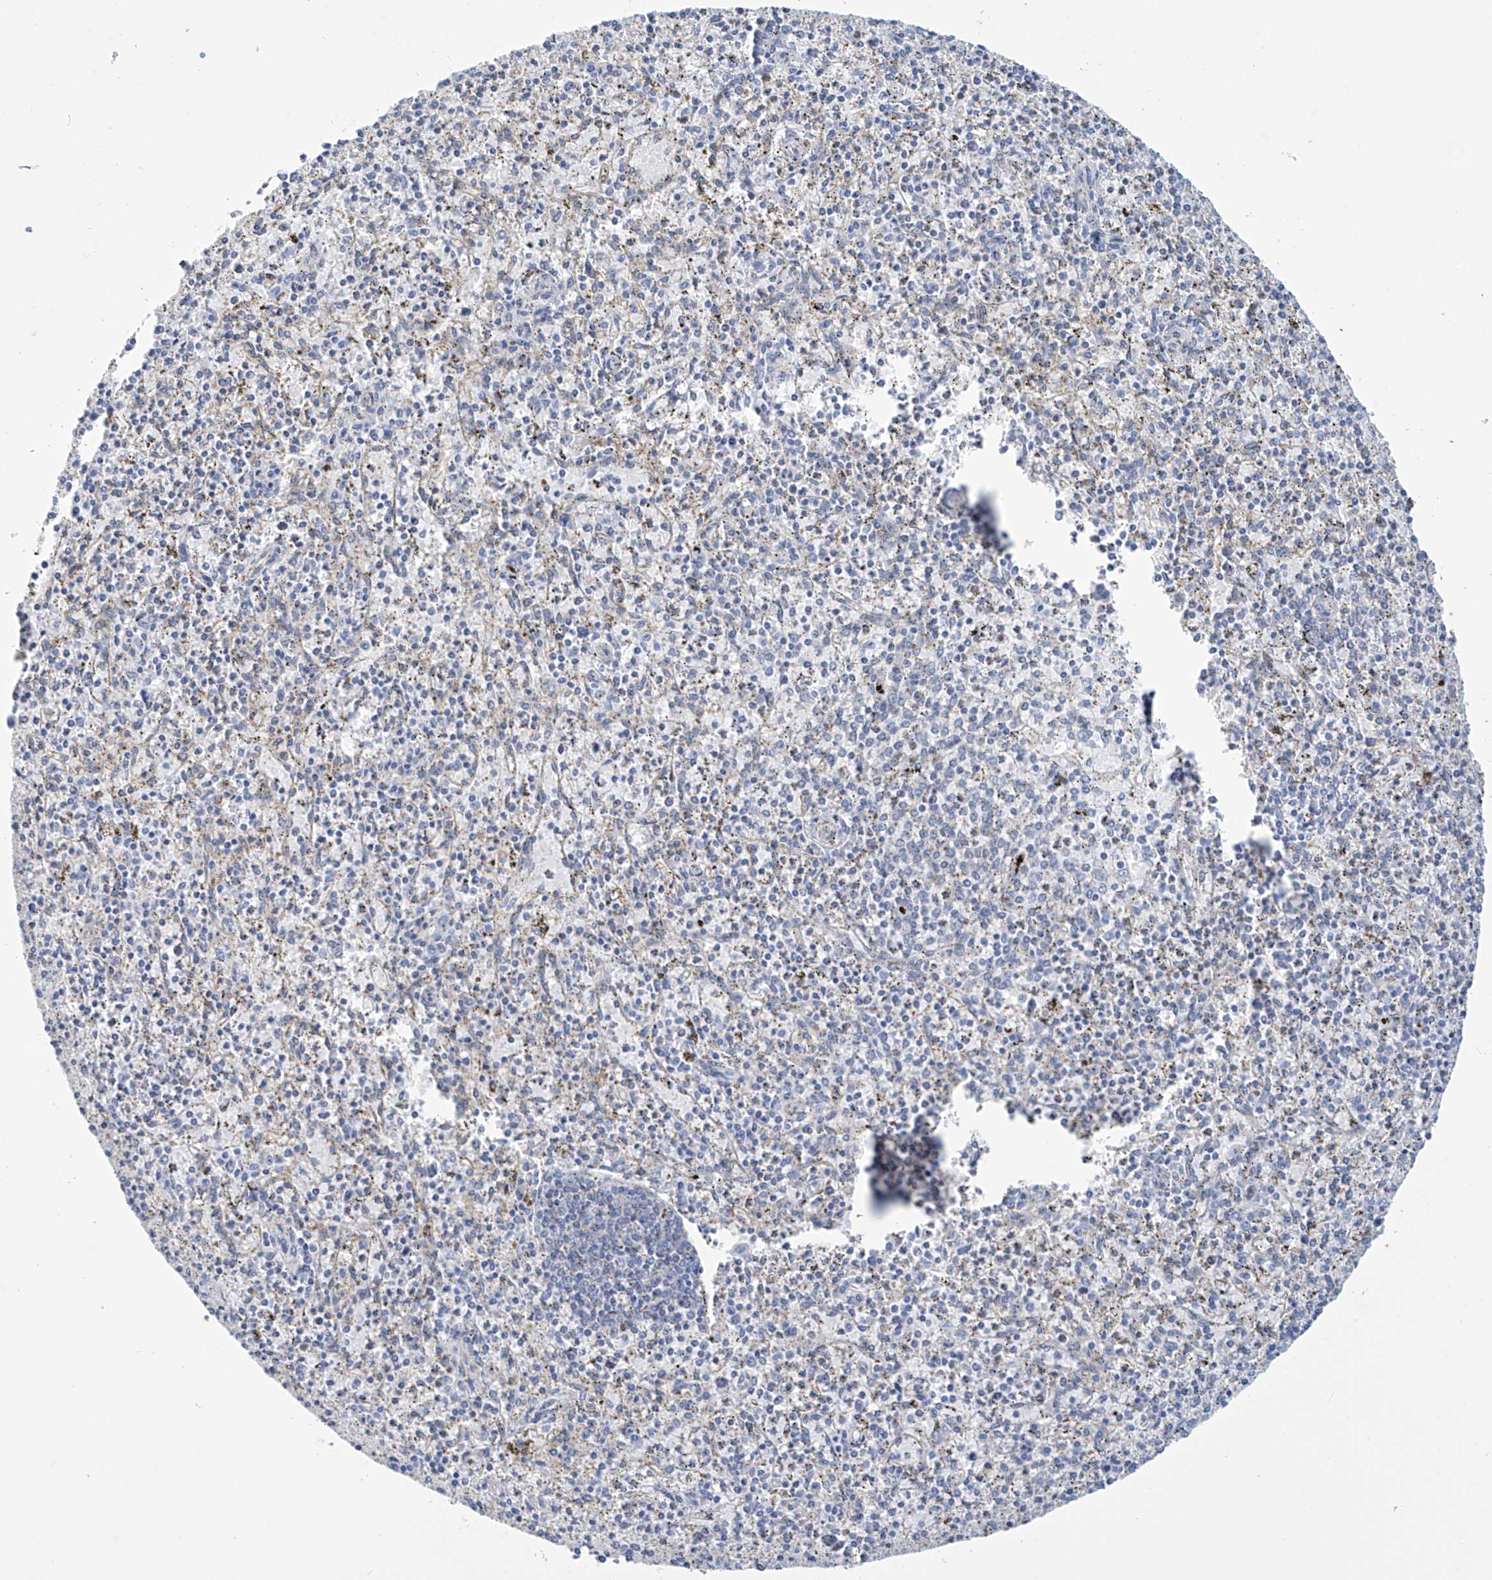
{"staining": {"intensity": "negative", "quantity": "none", "location": "none"}, "tissue": "spleen", "cell_type": "Cells in red pulp", "image_type": "normal", "snomed": [{"axis": "morphology", "description": "Normal tissue, NOS"}, {"axis": "topography", "description": "Spleen"}], "caption": "Immunohistochemical staining of normal spleen reveals no significant expression in cells in red pulp. Nuclei are stained in blue.", "gene": "TRIM60", "patient": {"sex": "male", "age": 72}}